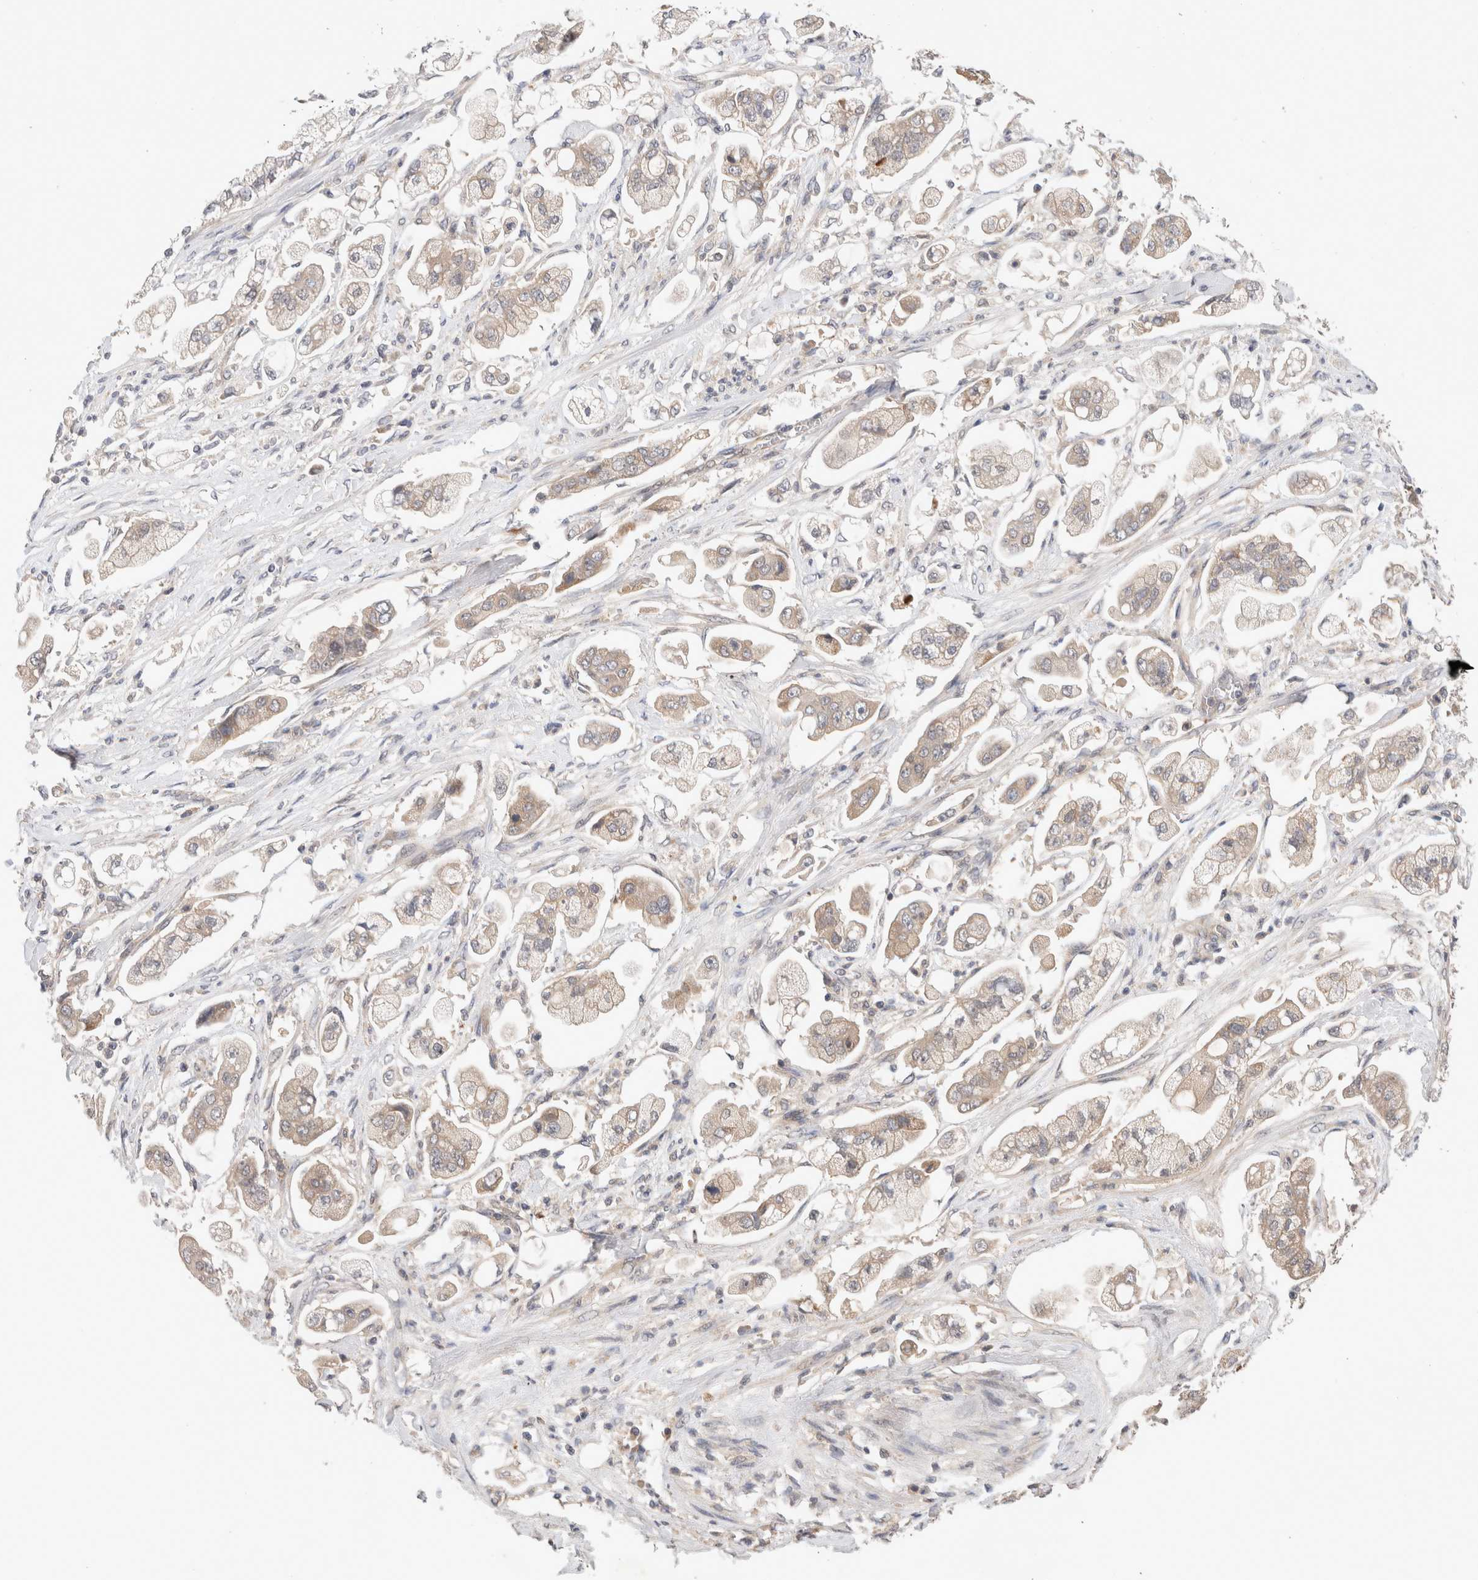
{"staining": {"intensity": "weak", "quantity": ">75%", "location": "cytoplasmic/membranous"}, "tissue": "stomach cancer", "cell_type": "Tumor cells", "image_type": "cancer", "snomed": [{"axis": "morphology", "description": "Adenocarcinoma, NOS"}, {"axis": "topography", "description": "Stomach"}], "caption": "Tumor cells demonstrate weak cytoplasmic/membranous positivity in approximately >75% of cells in adenocarcinoma (stomach).", "gene": "SGK1", "patient": {"sex": "male", "age": 62}}